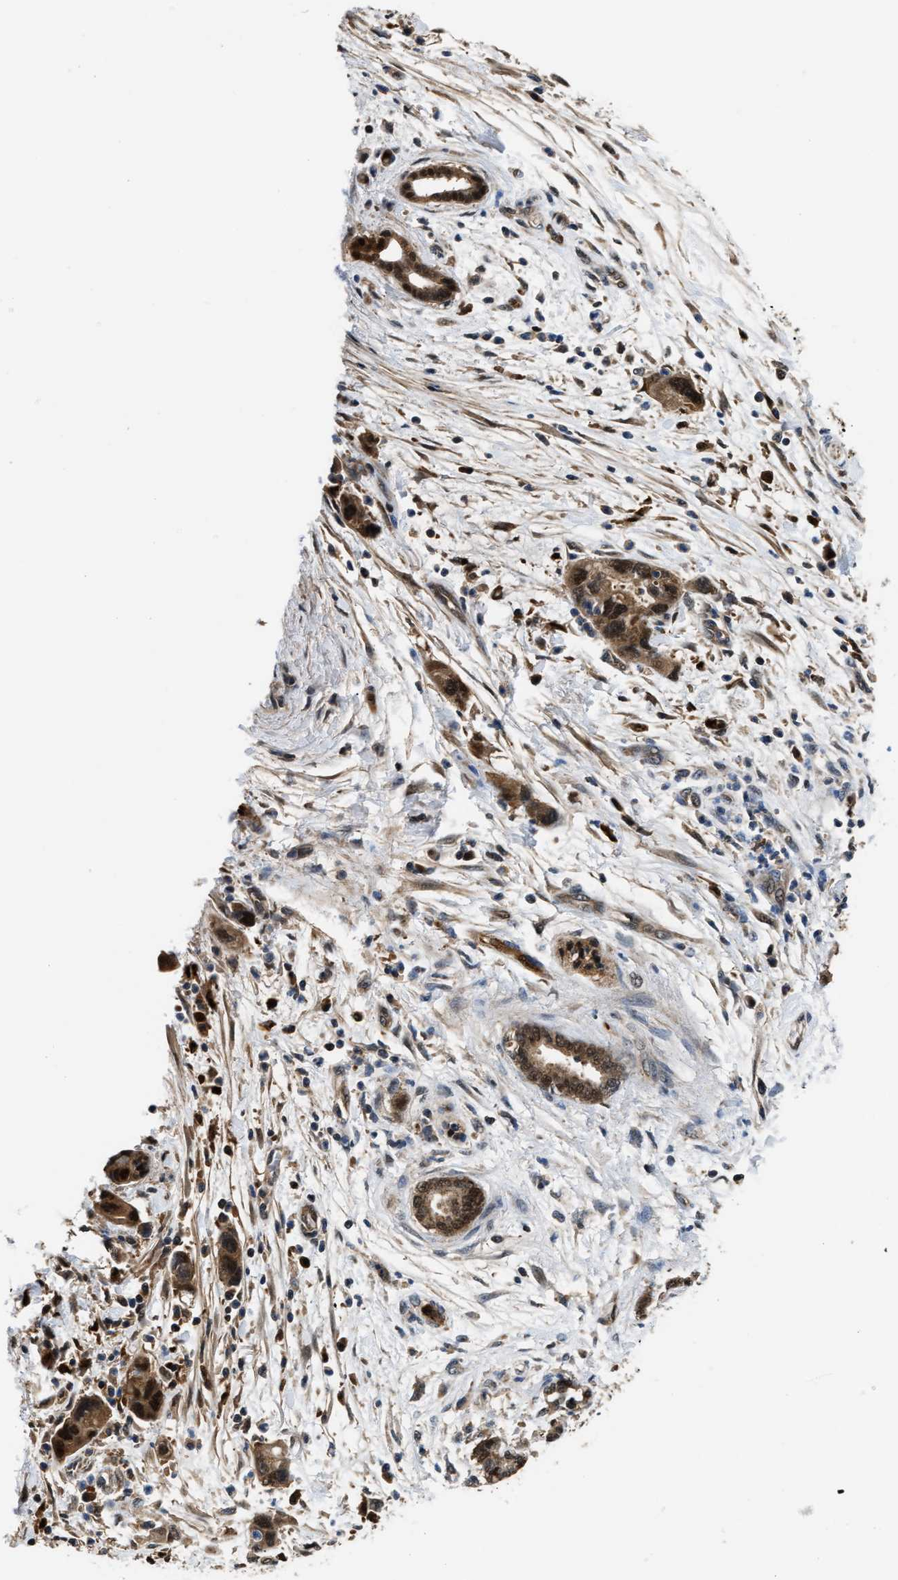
{"staining": {"intensity": "moderate", "quantity": ">75%", "location": "cytoplasmic/membranous,nuclear"}, "tissue": "pancreatic cancer", "cell_type": "Tumor cells", "image_type": "cancer", "snomed": [{"axis": "morphology", "description": "Normal tissue, NOS"}, {"axis": "morphology", "description": "Adenocarcinoma, NOS"}, {"axis": "topography", "description": "Pancreas"}], "caption": "An image of human pancreatic cancer (adenocarcinoma) stained for a protein demonstrates moderate cytoplasmic/membranous and nuclear brown staining in tumor cells.", "gene": "PPA1", "patient": {"sex": "female", "age": 71}}